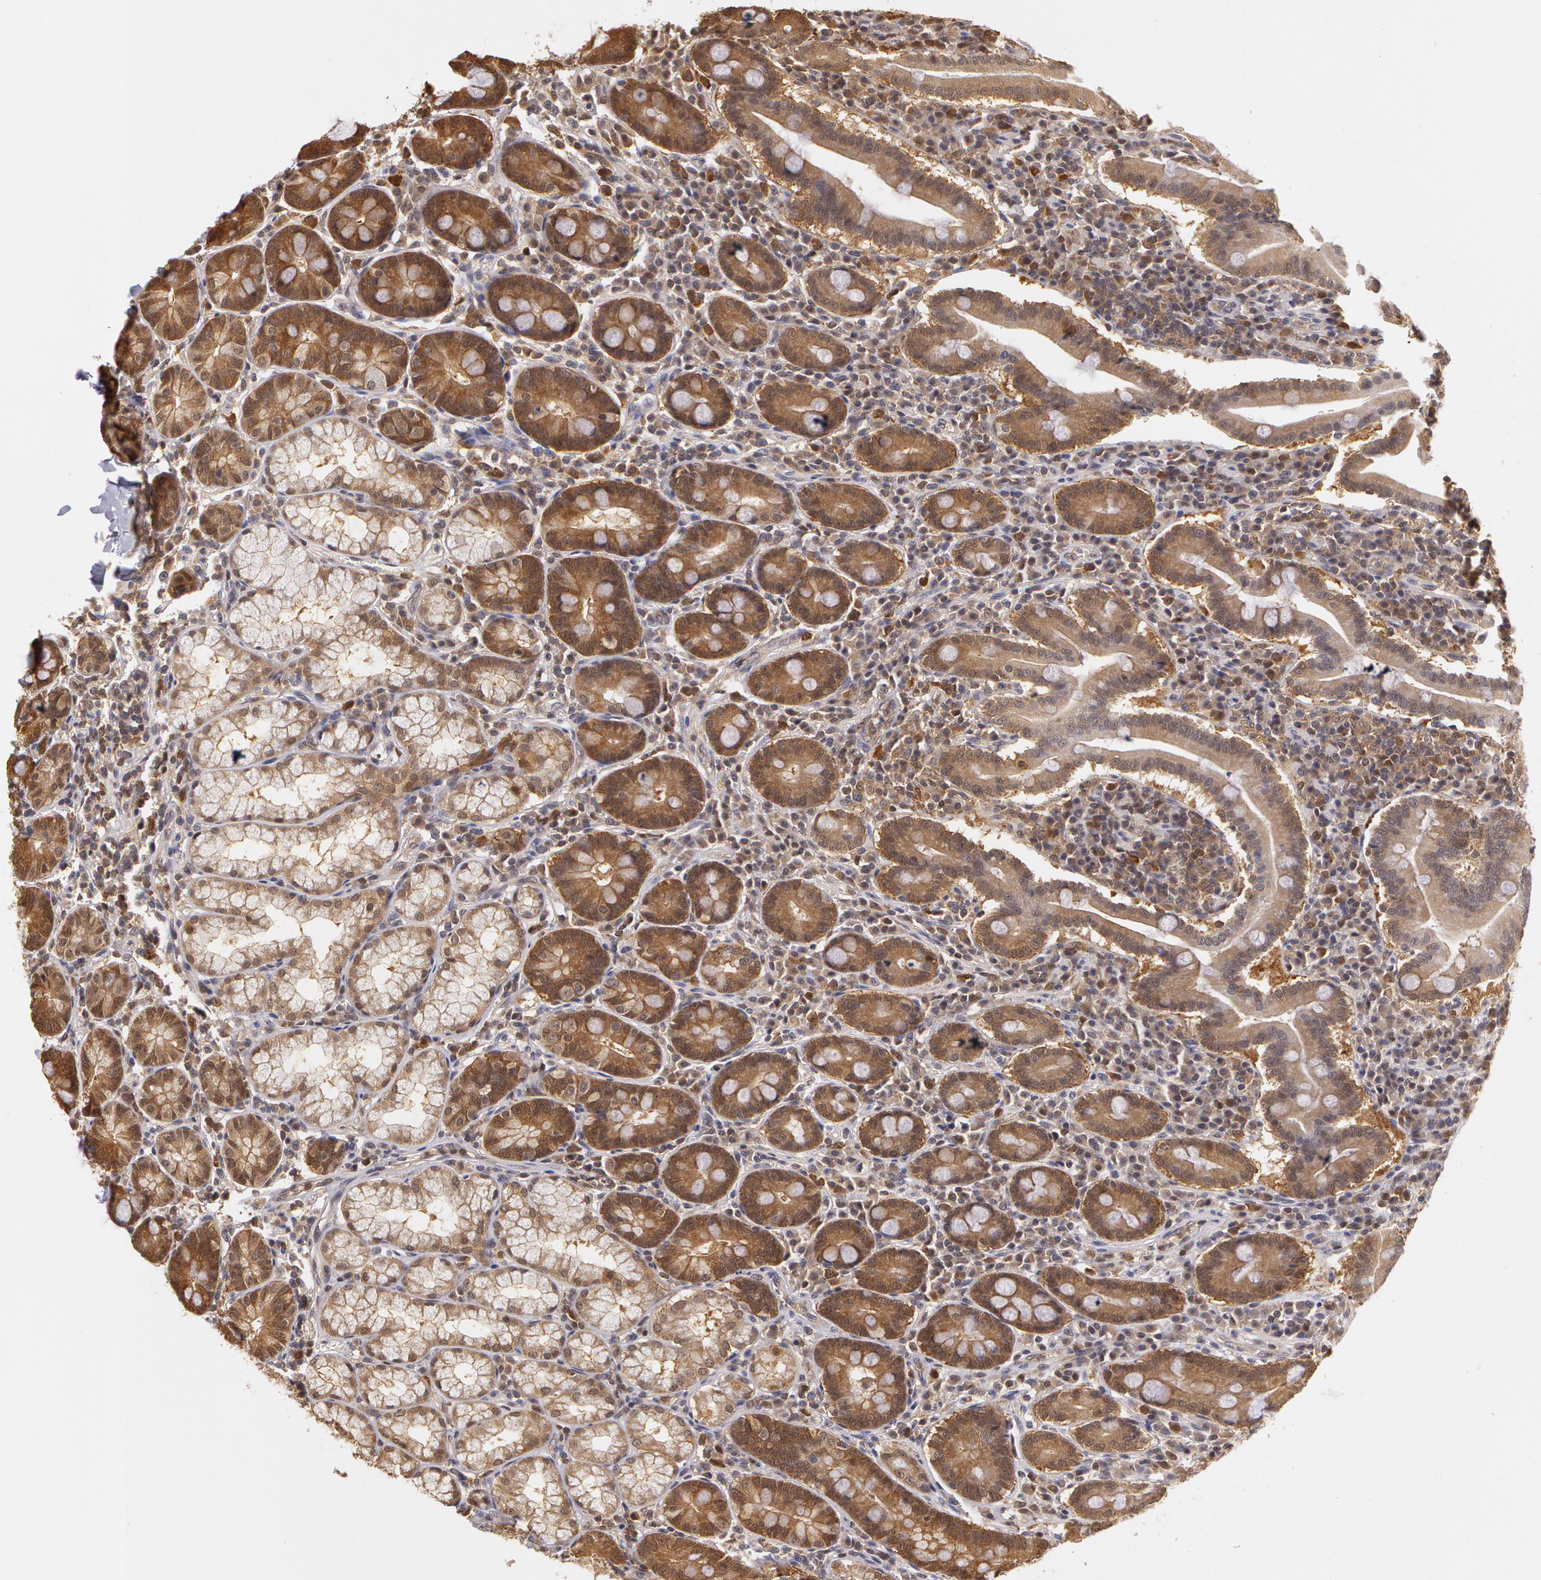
{"staining": {"intensity": "moderate", "quantity": "25%-75%", "location": "cytoplasmic/membranous"}, "tissue": "duodenum", "cell_type": "Glandular cells", "image_type": "normal", "snomed": [{"axis": "morphology", "description": "Normal tissue, NOS"}, {"axis": "topography", "description": "Duodenum"}], "caption": "Duodenum stained with a brown dye reveals moderate cytoplasmic/membranous positive staining in about 25%-75% of glandular cells.", "gene": "AHSA1", "patient": {"sex": "male", "age": 50}}